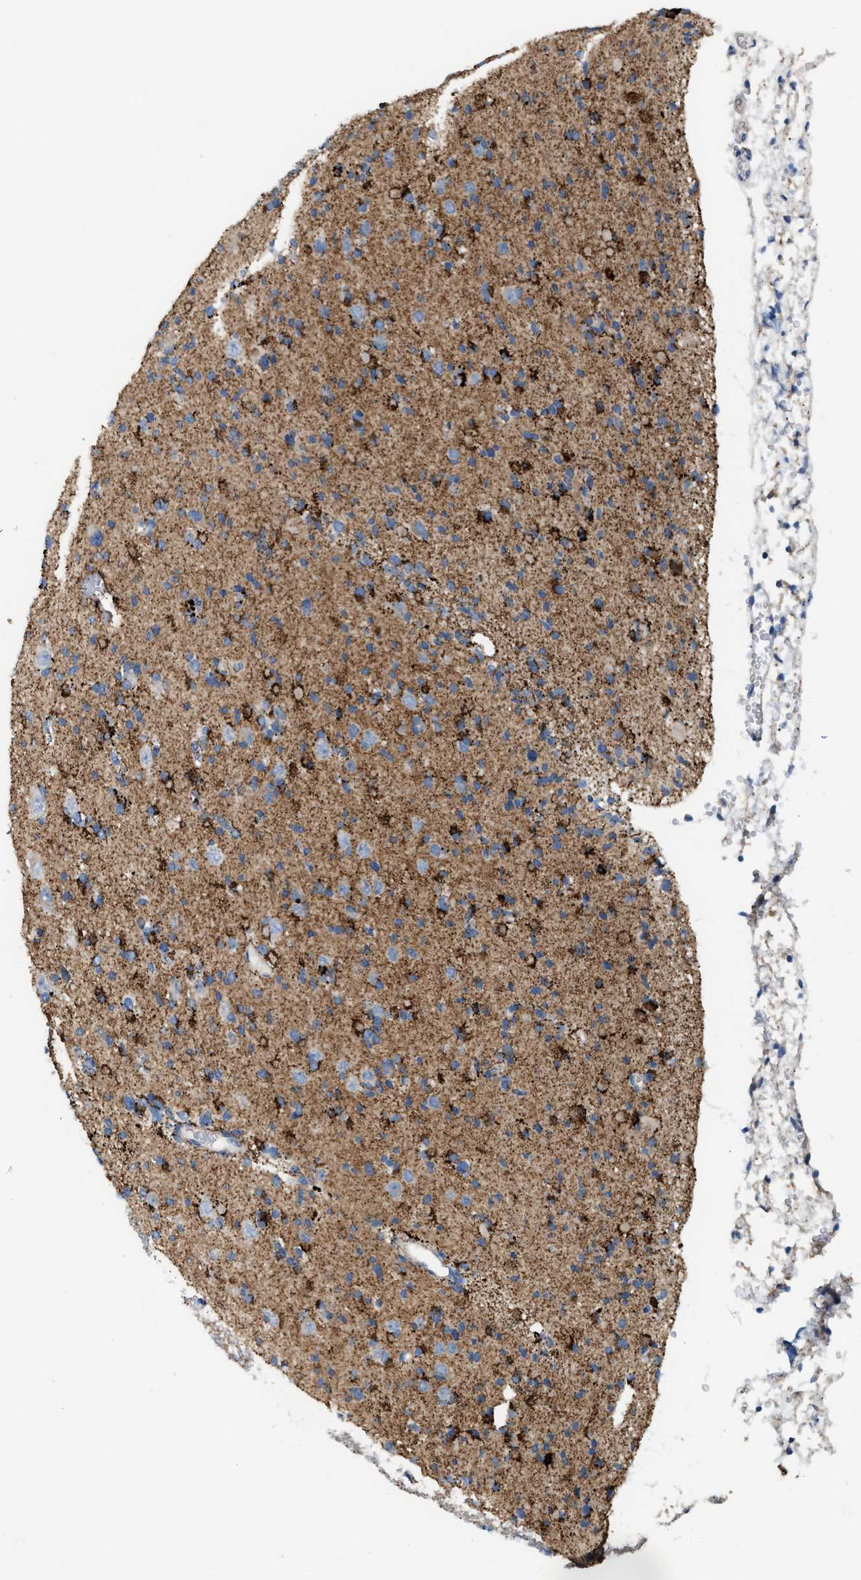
{"staining": {"intensity": "strong", "quantity": "<25%", "location": "cytoplasmic/membranous"}, "tissue": "glioma", "cell_type": "Tumor cells", "image_type": "cancer", "snomed": [{"axis": "morphology", "description": "Glioma, malignant, Low grade"}, {"axis": "topography", "description": "Brain"}], "caption": "Human malignant glioma (low-grade) stained with a protein marker reveals strong staining in tumor cells.", "gene": "JADE1", "patient": {"sex": "female", "age": 22}}